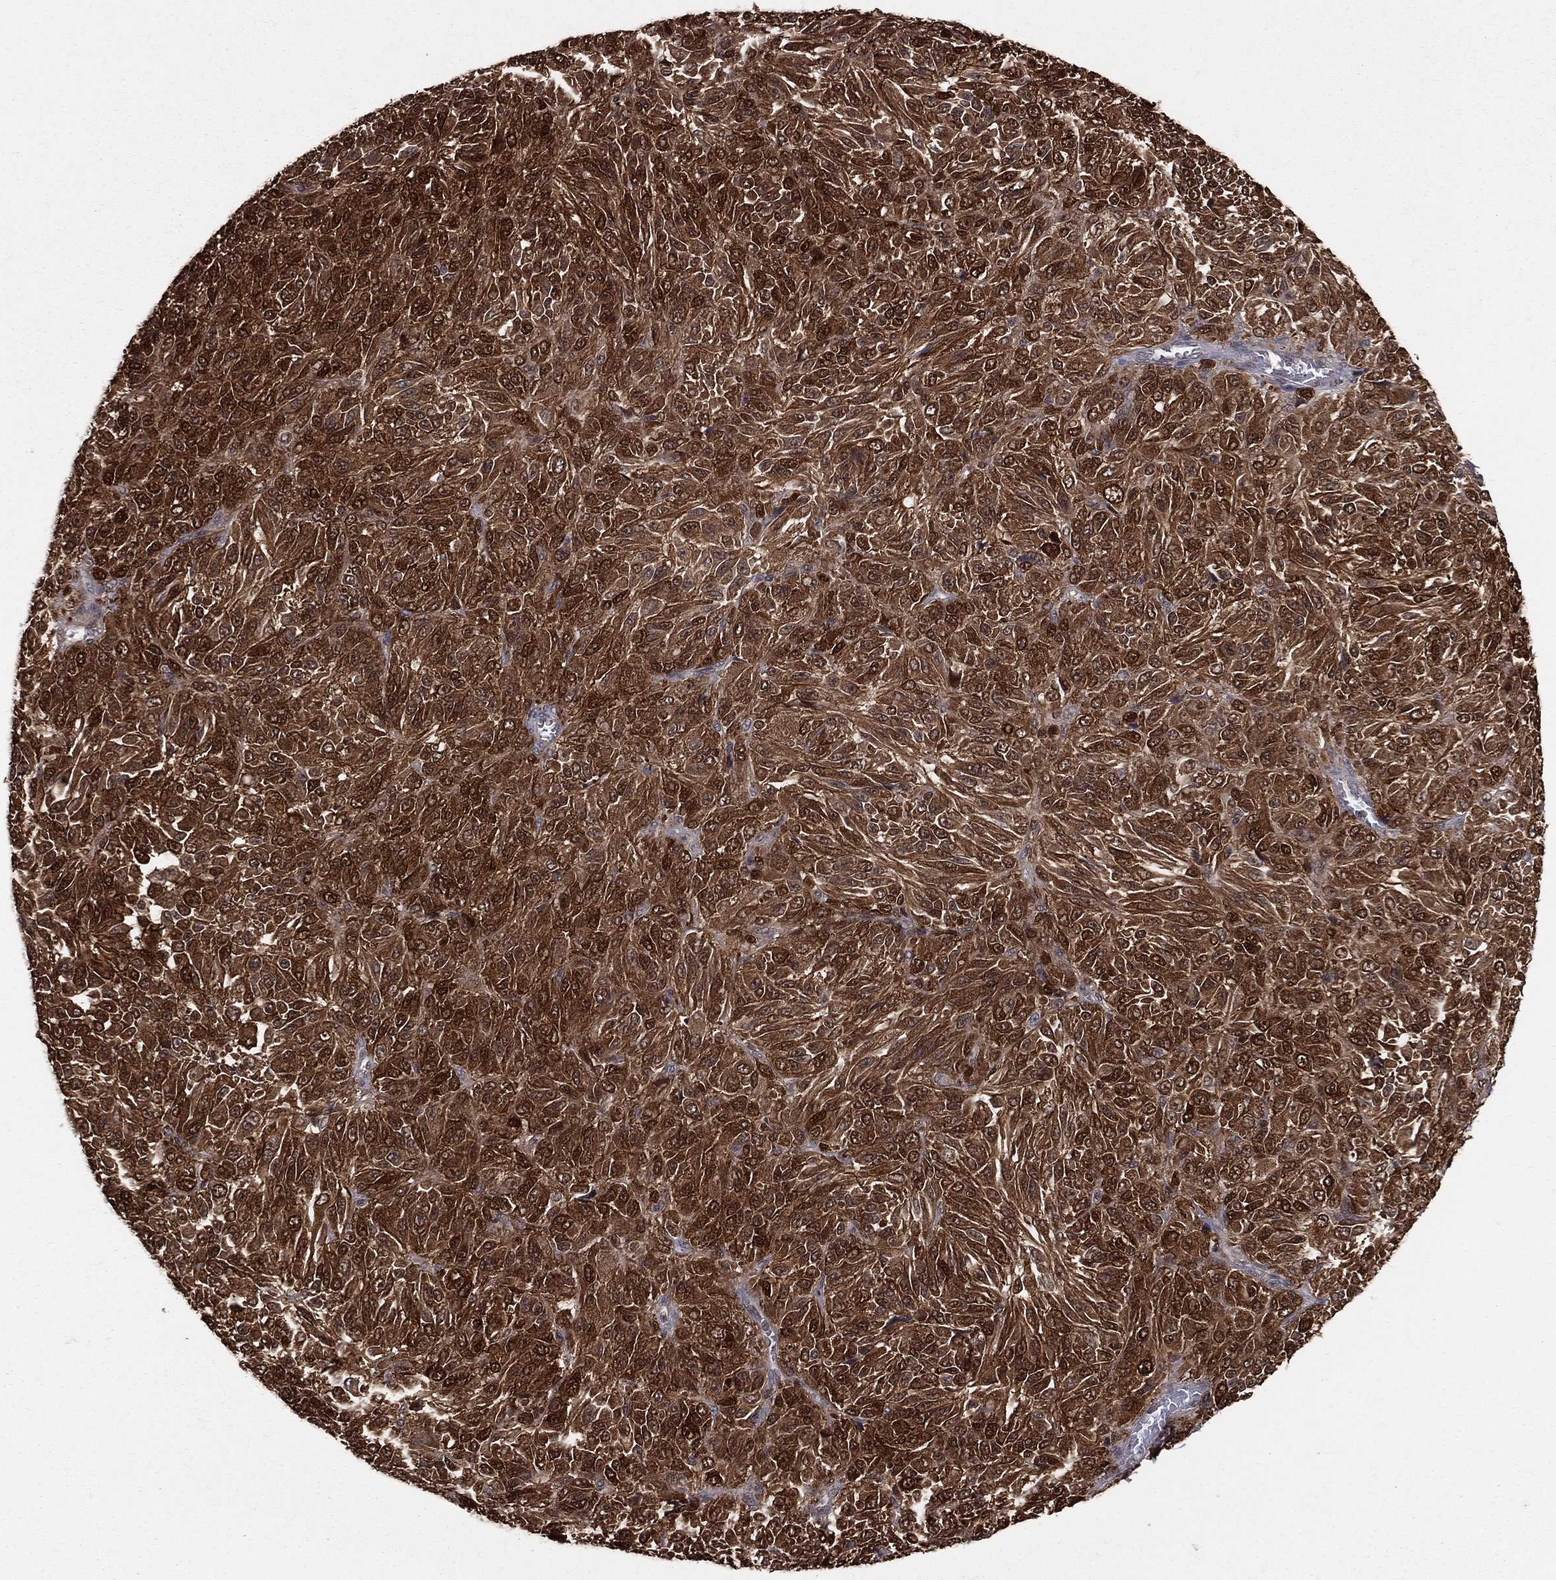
{"staining": {"intensity": "strong", "quantity": ">75%", "location": "cytoplasmic/membranous,nuclear"}, "tissue": "melanoma", "cell_type": "Tumor cells", "image_type": "cancer", "snomed": [{"axis": "morphology", "description": "Malignant melanoma, Metastatic site"}, {"axis": "topography", "description": "Brain"}], "caption": "Immunohistochemistry (IHC) (DAB) staining of human malignant melanoma (metastatic site) demonstrates strong cytoplasmic/membranous and nuclear protein expression in about >75% of tumor cells.", "gene": "ENO1", "patient": {"sex": "female", "age": 56}}